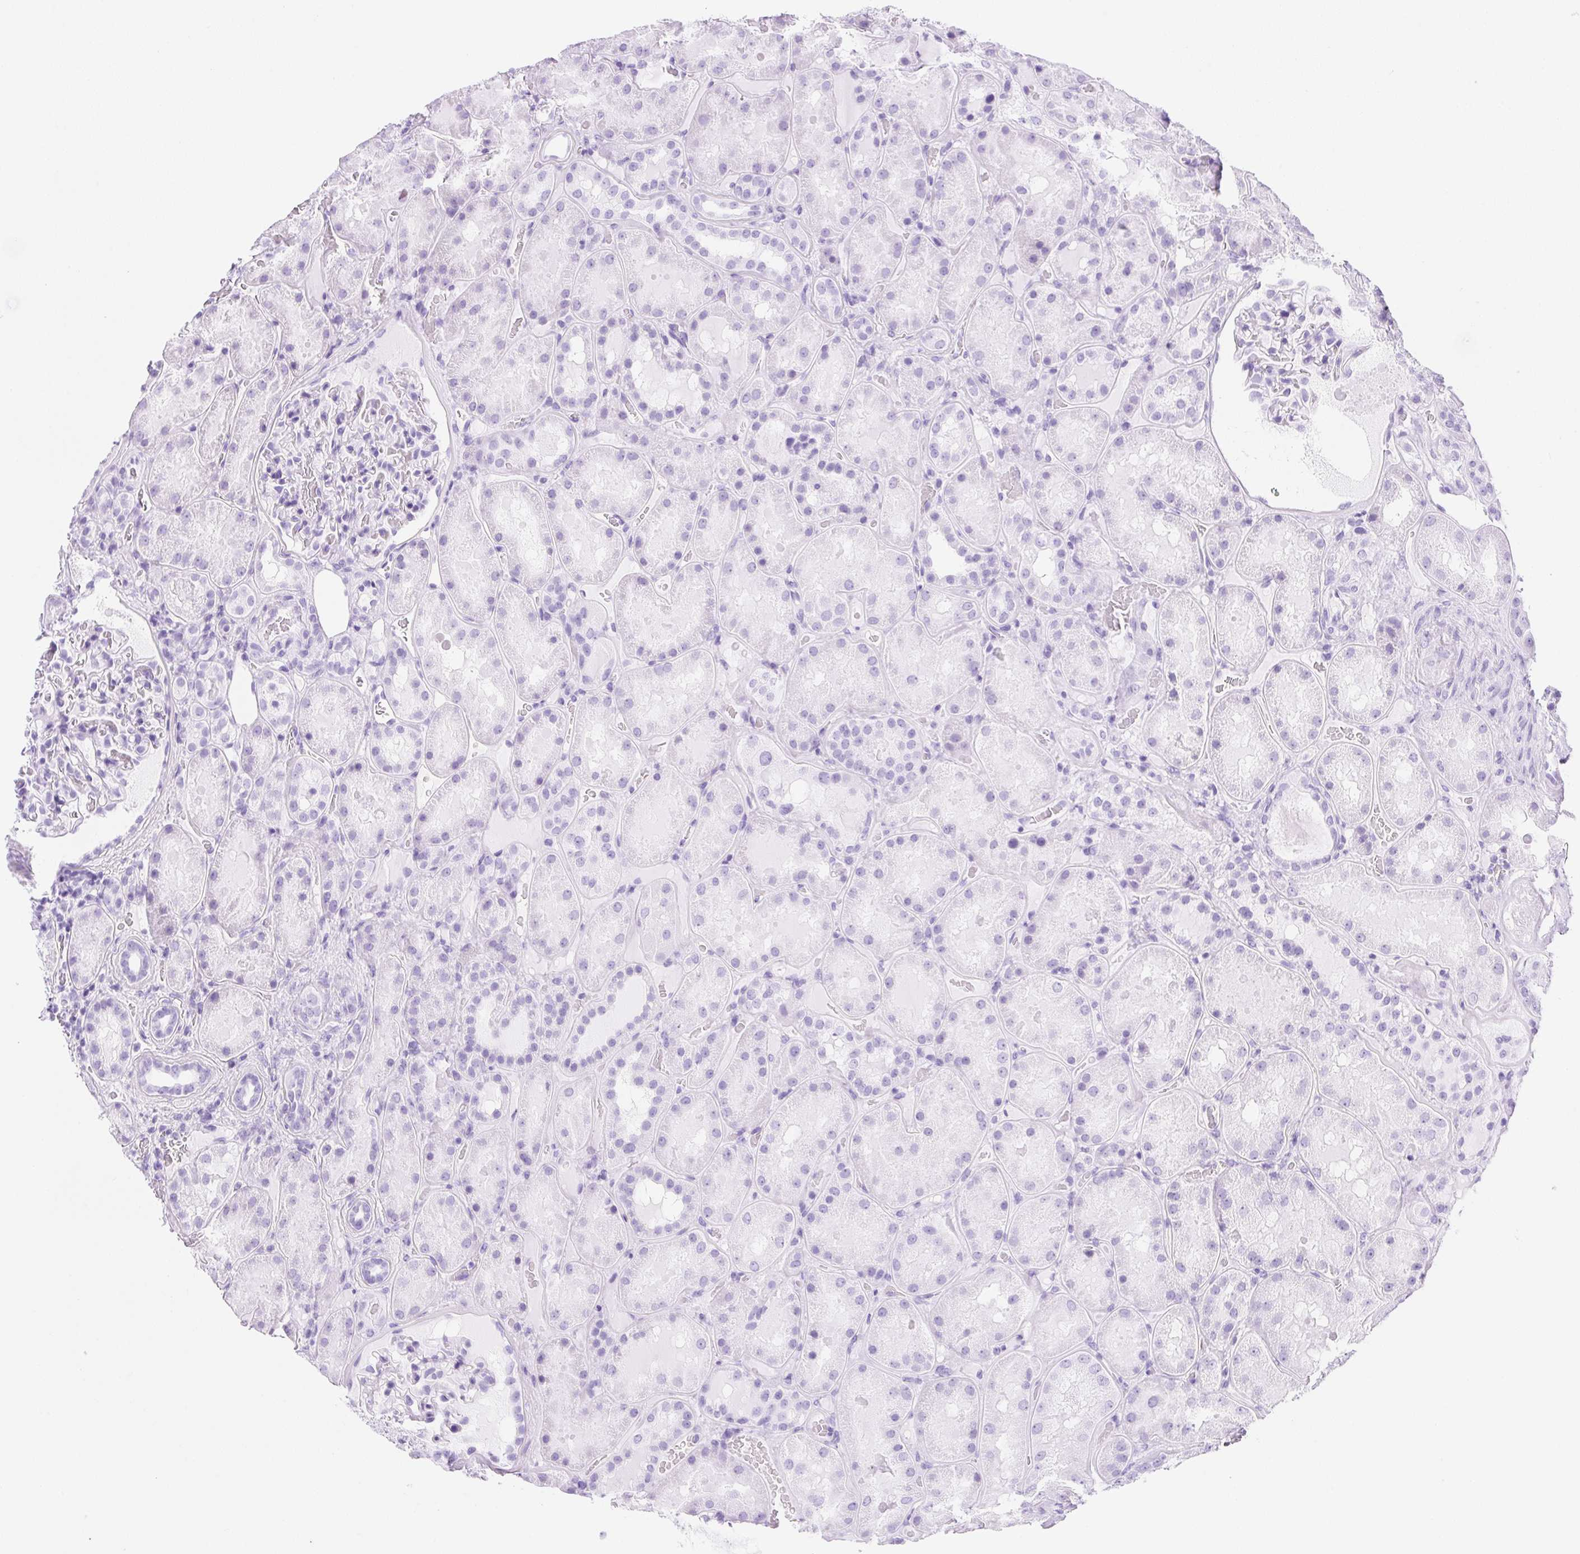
{"staining": {"intensity": "negative", "quantity": "none", "location": "none"}, "tissue": "kidney", "cell_type": "Cells in glomeruli", "image_type": "normal", "snomed": [{"axis": "morphology", "description": "Normal tissue, NOS"}, {"axis": "topography", "description": "Kidney"}], "caption": "DAB (3,3'-diaminobenzidine) immunohistochemical staining of benign human kidney demonstrates no significant staining in cells in glomeruli. The staining is performed using DAB brown chromogen with nuclei counter-stained in using hematoxylin.", "gene": "SPACA5B", "patient": {"sex": "male", "age": 73}}